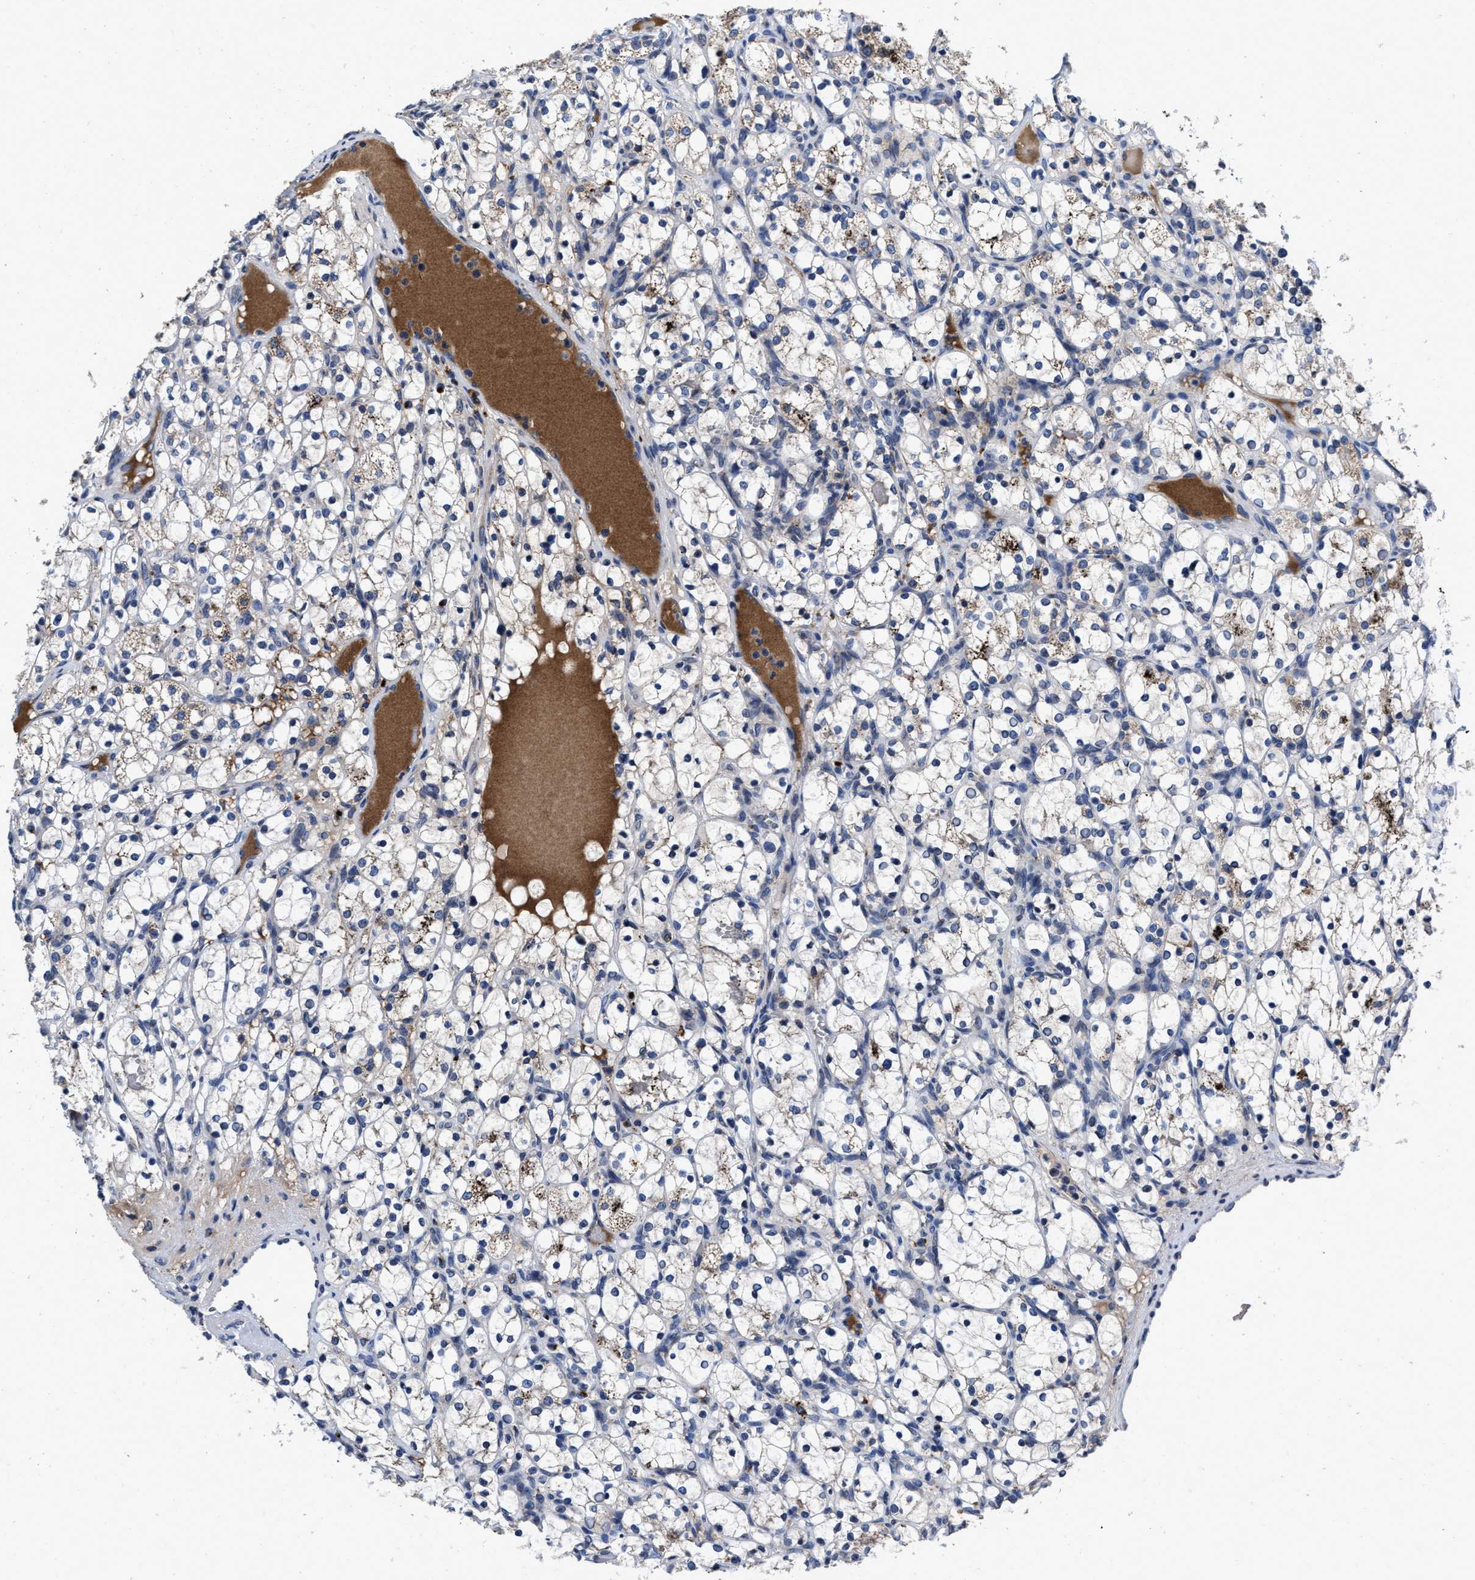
{"staining": {"intensity": "moderate", "quantity": "<25%", "location": "cytoplasmic/membranous"}, "tissue": "renal cancer", "cell_type": "Tumor cells", "image_type": "cancer", "snomed": [{"axis": "morphology", "description": "Adenocarcinoma, NOS"}, {"axis": "topography", "description": "Kidney"}], "caption": "Immunohistochemical staining of human adenocarcinoma (renal) exhibits low levels of moderate cytoplasmic/membranous protein staining in about <25% of tumor cells.", "gene": "CACNA1D", "patient": {"sex": "female", "age": 69}}